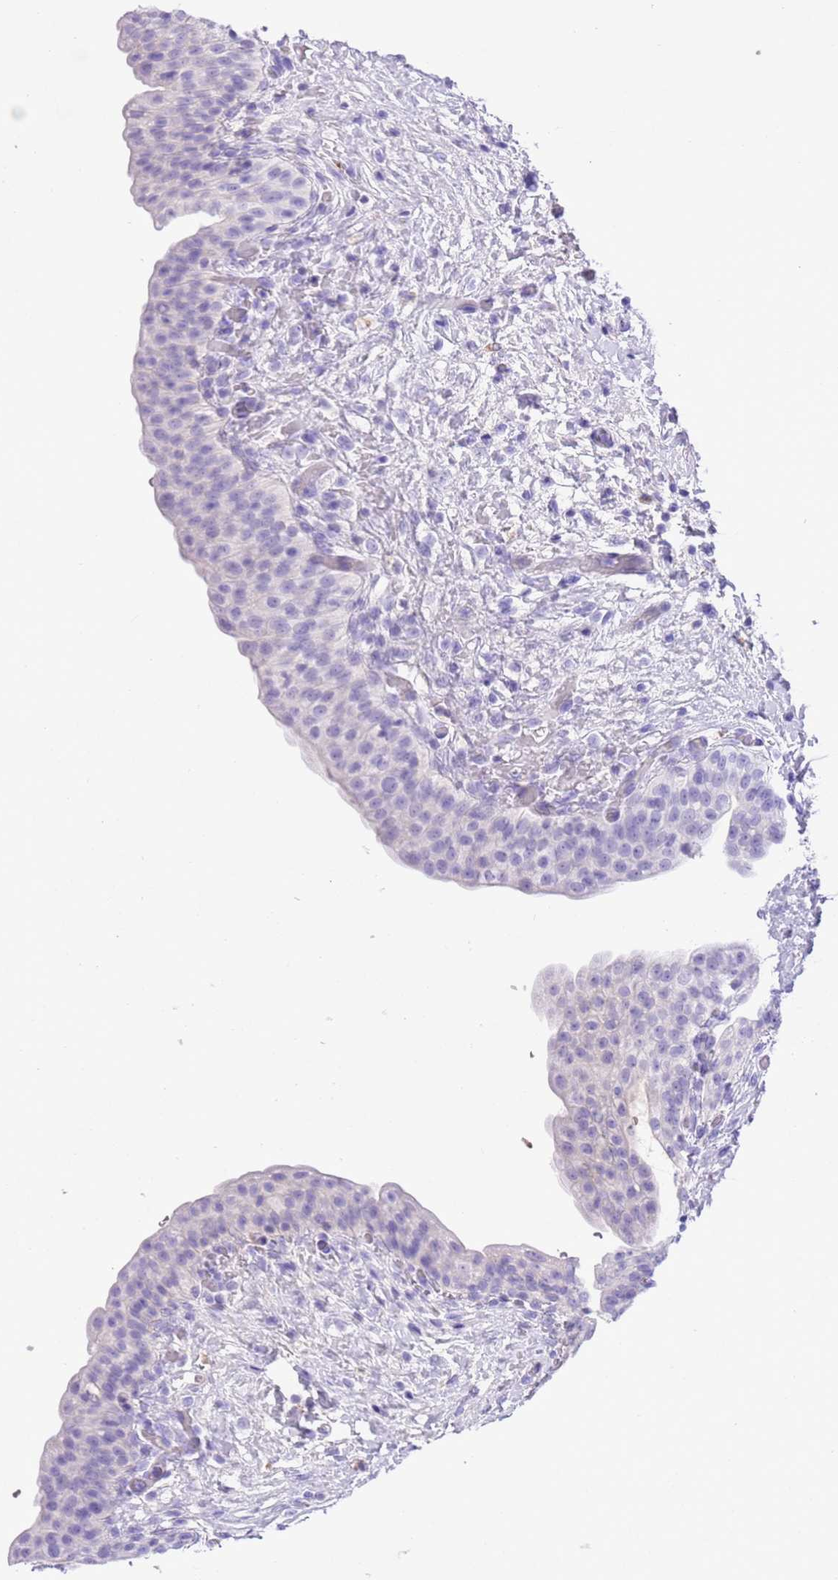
{"staining": {"intensity": "negative", "quantity": "none", "location": "none"}, "tissue": "urinary bladder", "cell_type": "Urothelial cells", "image_type": "normal", "snomed": [{"axis": "morphology", "description": "Normal tissue, NOS"}, {"axis": "topography", "description": "Urinary bladder"}], "caption": "Benign urinary bladder was stained to show a protein in brown. There is no significant positivity in urothelial cells. Nuclei are stained in blue.", "gene": "TBC1D10B", "patient": {"sex": "male", "age": 69}}